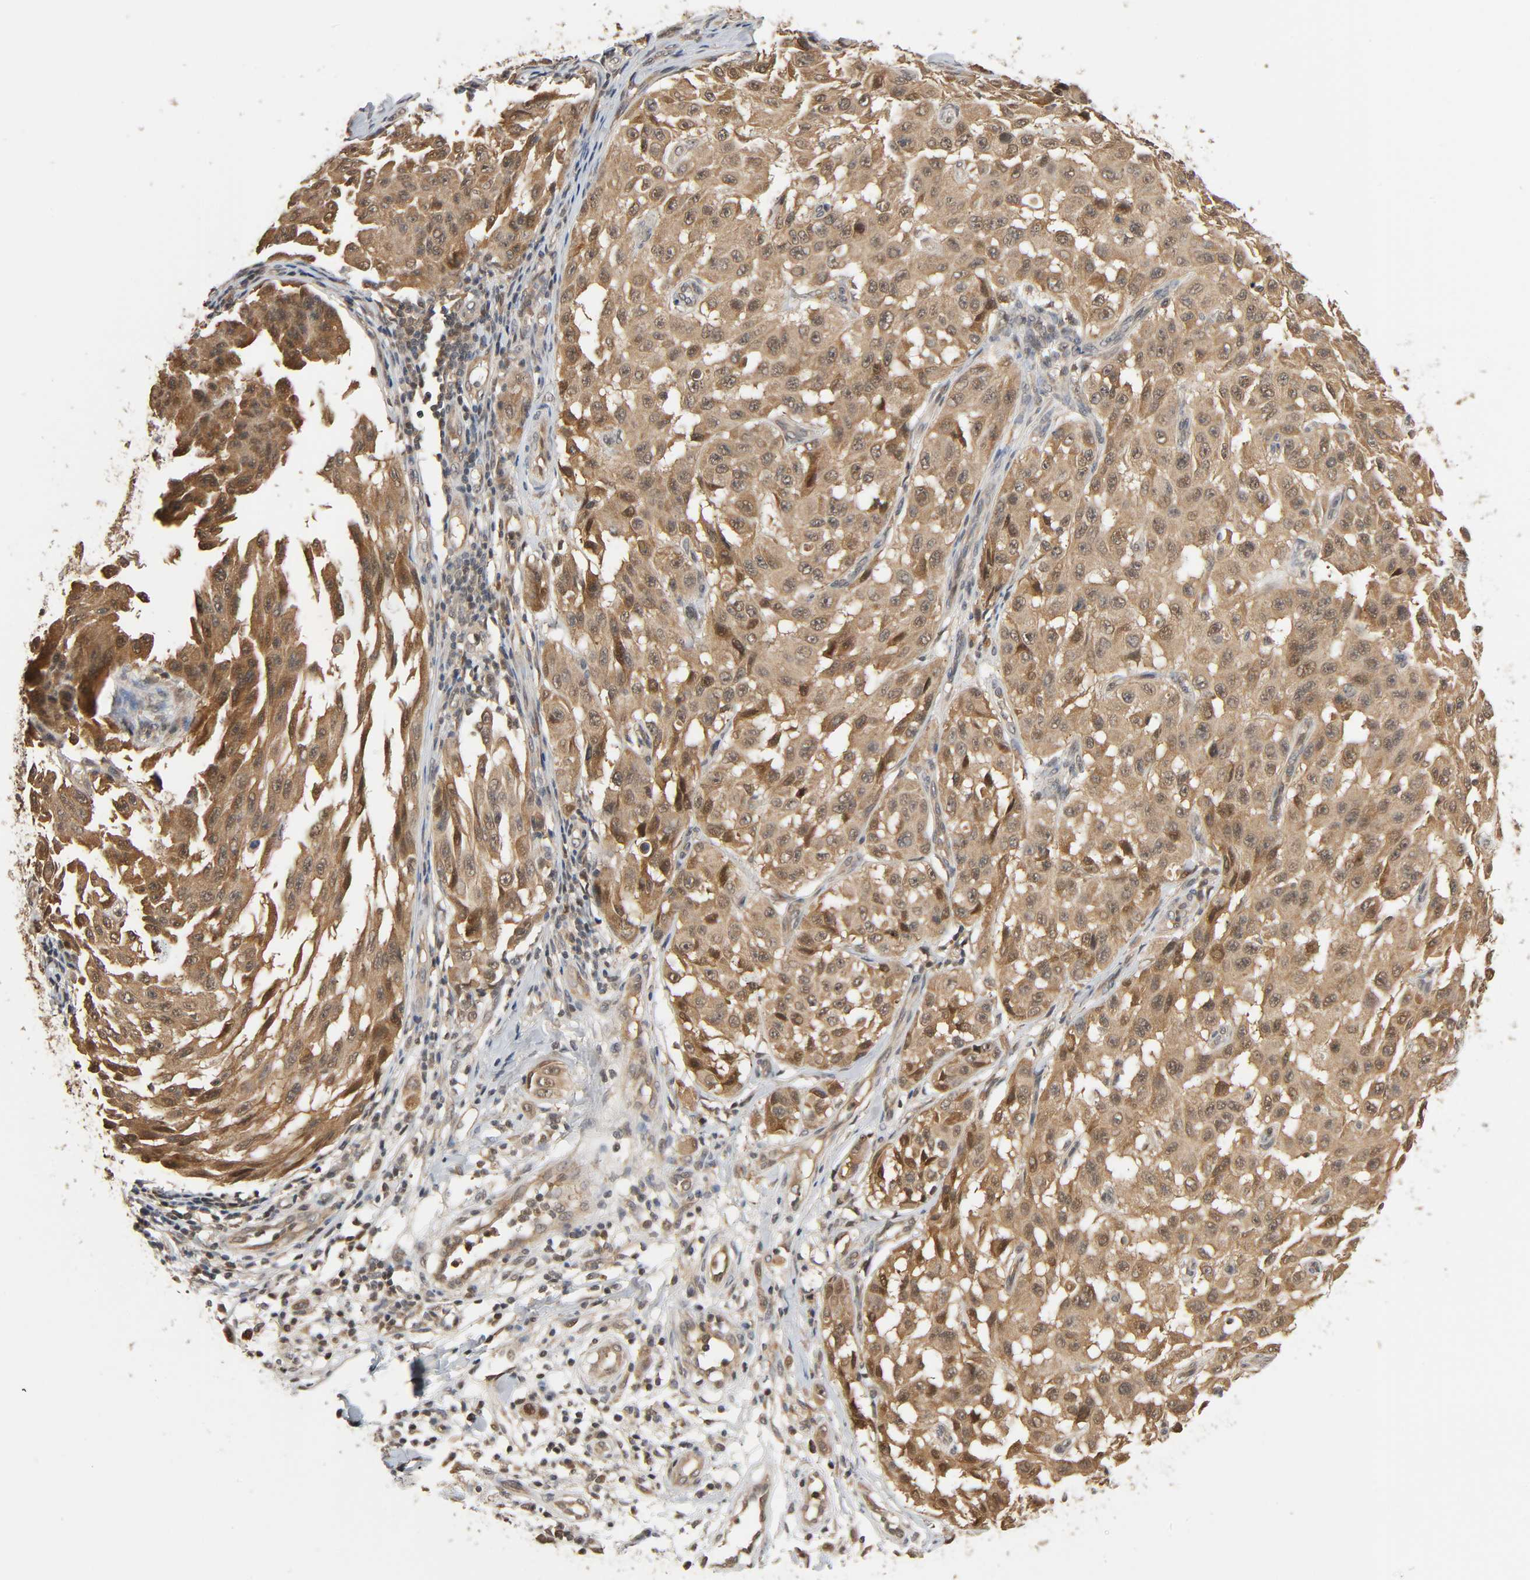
{"staining": {"intensity": "moderate", "quantity": "25%-75%", "location": "cytoplasmic/membranous,nuclear"}, "tissue": "melanoma", "cell_type": "Tumor cells", "image_type": "cancer", "snomed": [{"axis": "morphology", "description": "Malignant melanoma, NOS"}, {"axis": "topography", "description": "Skin"}], "caption": "Melanoma stained for a protein demonstrates moderate cytoplasmic/membranous and nuclear positivity in tumor cells.", "gene": "NEDD8", "patient": {"sex": "male", "age": 30}}